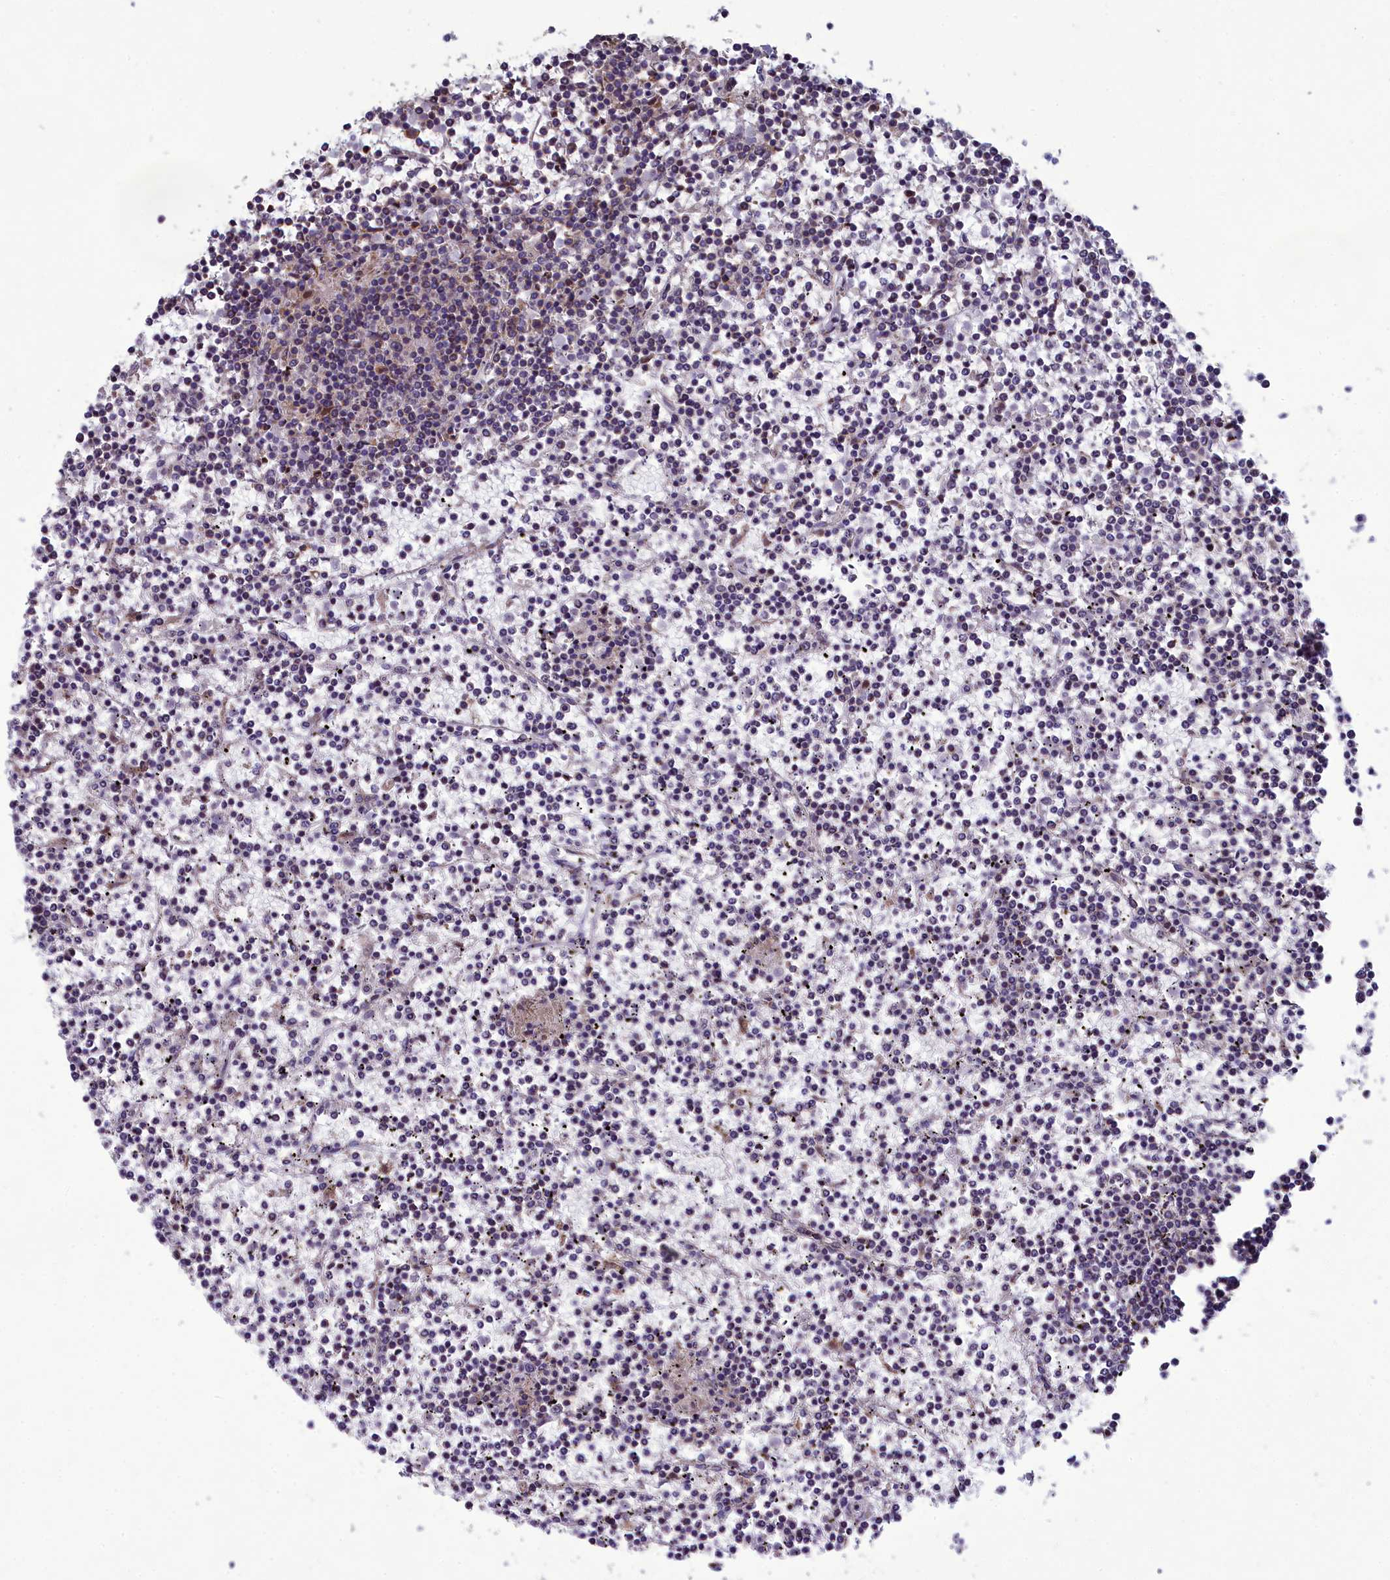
{"staining": {"intensity": "negative", "quantity": "none", "location": "none"}, "tissue": "lymphoma", "cell_type": "Tumor cells", "image_type": "cancer", "snomed": [{"axis": "morphology", "description": "Malignant lymphoma, non-Hodgkin's type, Low grade"}, {"axis": "topography", "description": "Spleen"}], "caption": "Histopathology image shows no significant protein expression in tumor cells of lymphoma.", "gene": "BLTP2", "patient": {"sex": "female", "age": 19}}